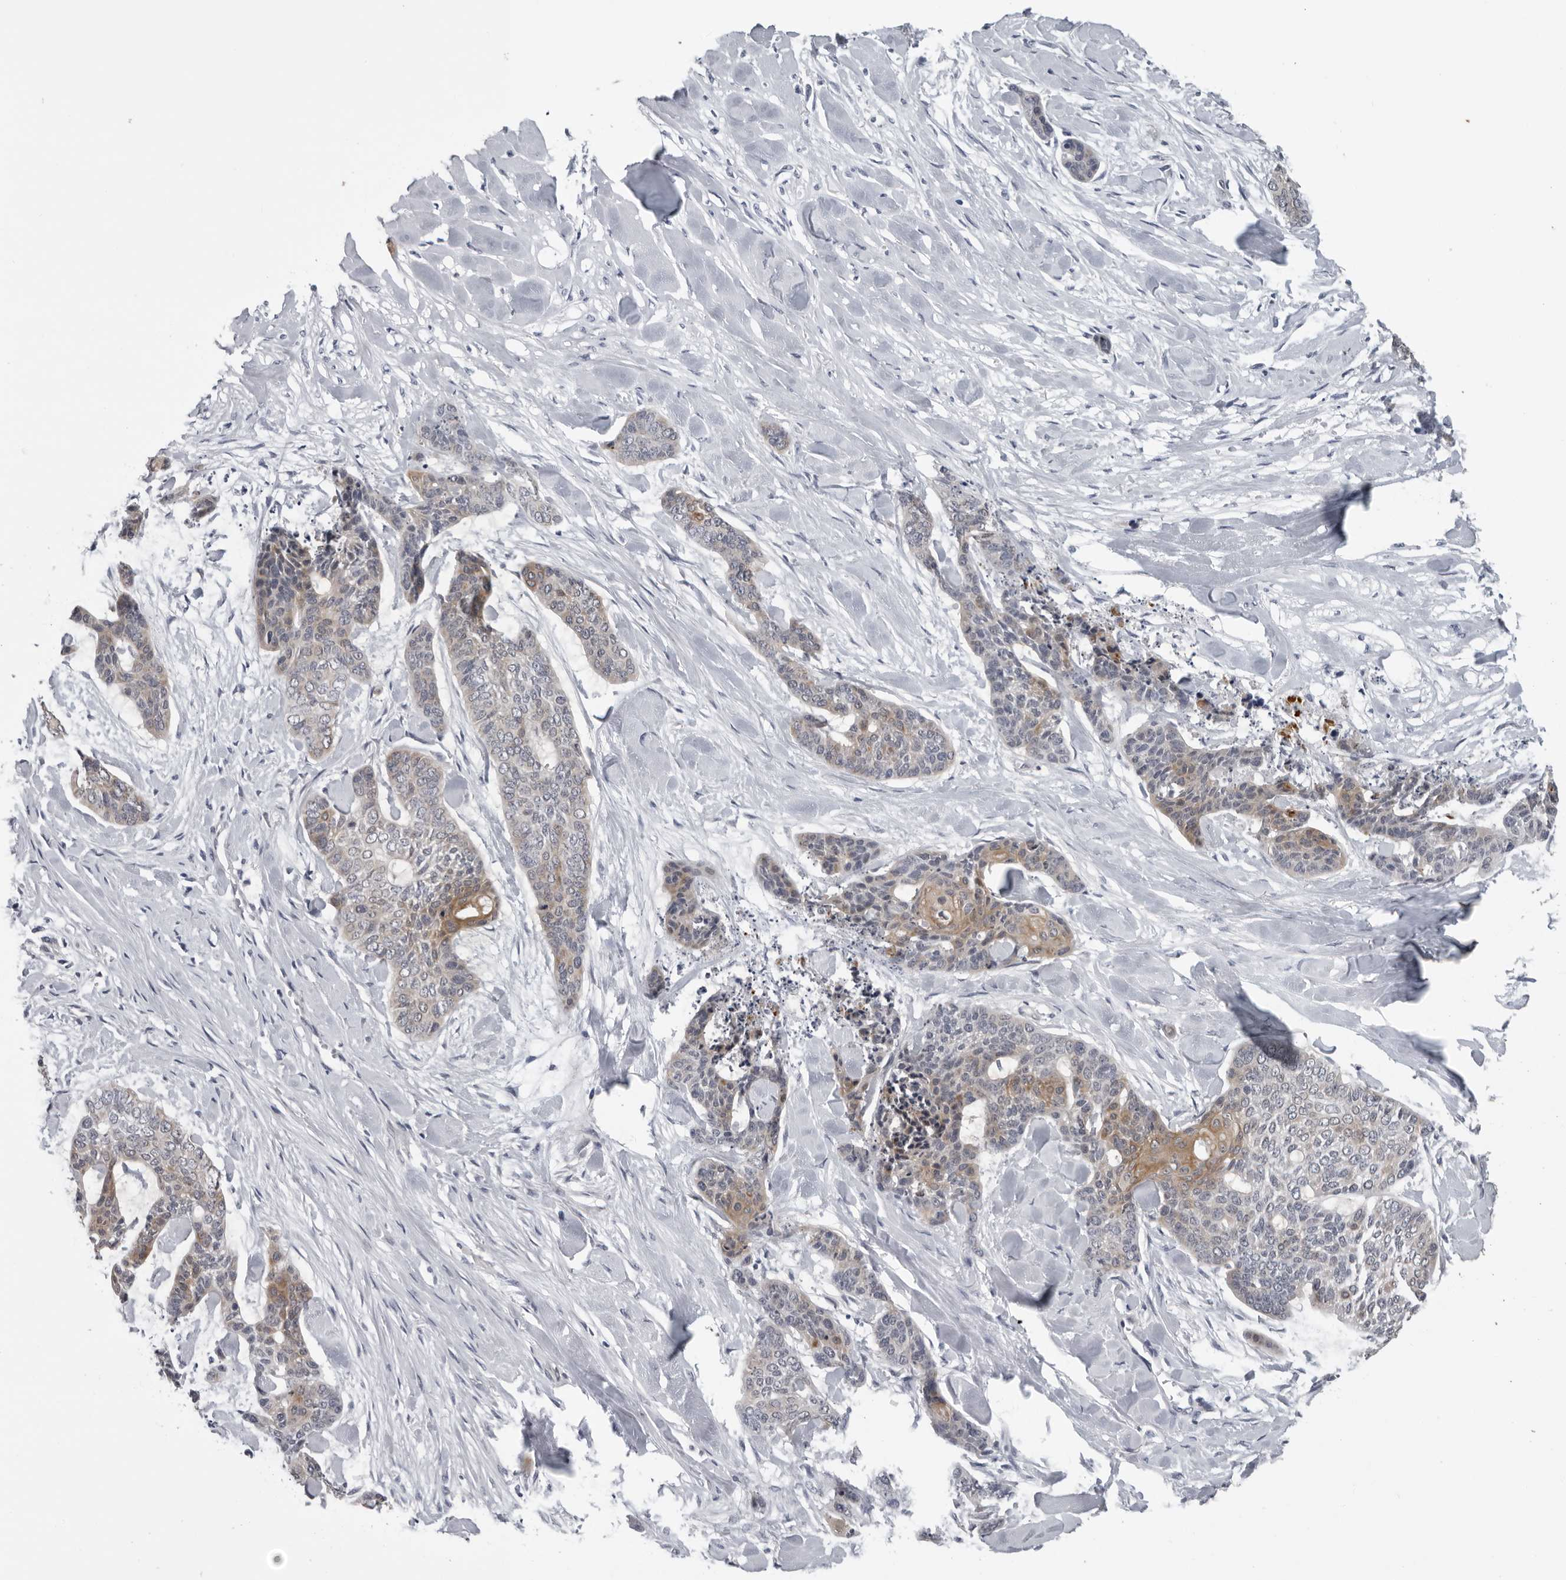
{"staining": {"intensity": "moderate", "quantity": "<25%", "location": "cytoplasmic/membranous"}, "tissue": "skin cancer", "cell_type": "Tumor cells", "image_type": "cancer", "snomed": [{"axis": "morphology", "description": "Basal cell carcinoma"}, {"axis": "topography", "description": "Skin"}], "caption": "This is a micrograph of immunohistochemistry (IHC) staining of basal cell carcinoma (skin), which shows moderate positivity in the cytoplasmic/membranous of tumor cells.", "gene": "CPT2", "patient": {"sex": "female", "age": 64}}